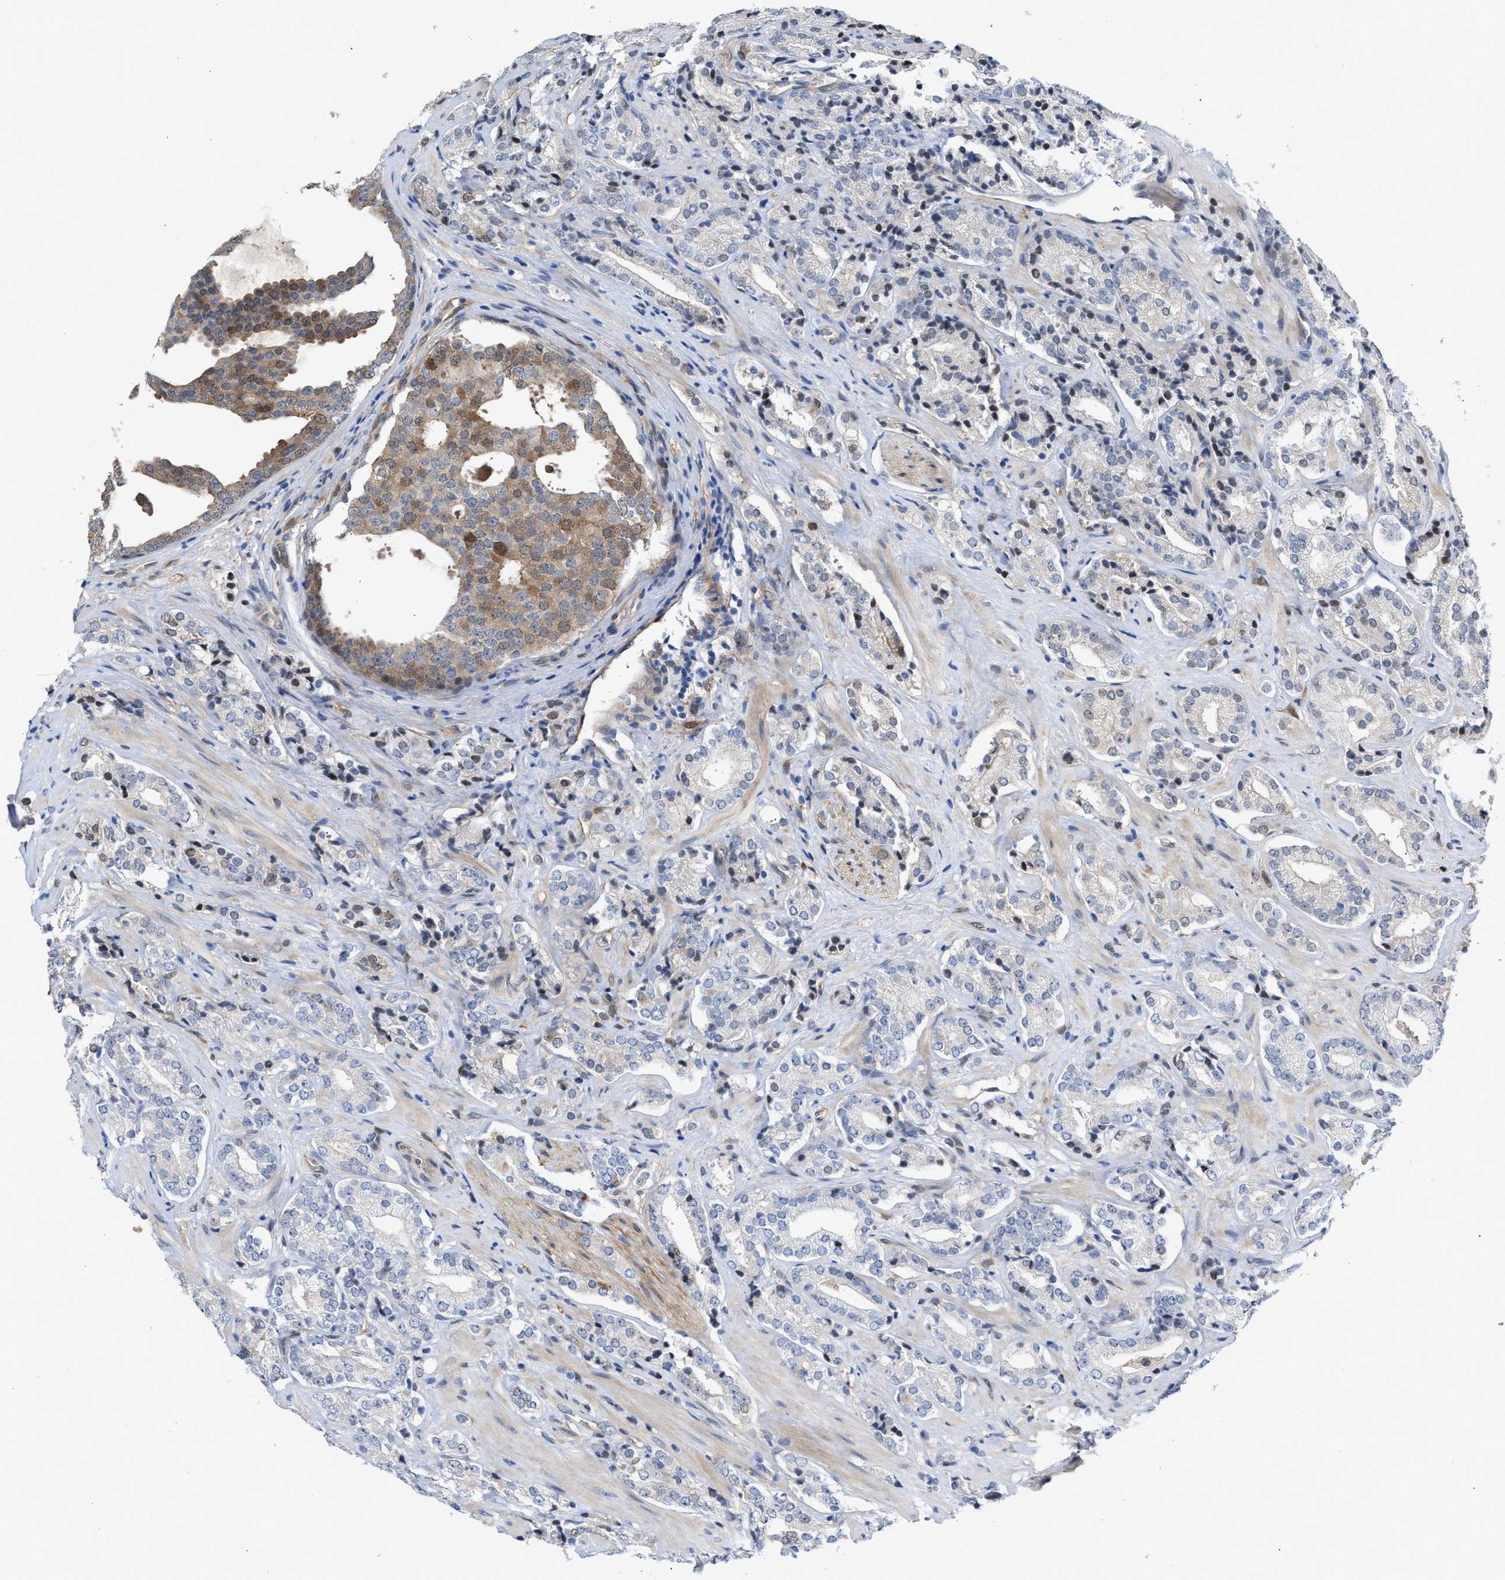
{"staining": {"intensity": "negative", "quantity": "none", "location": "none"}, "tissue": "prostate cancer", "cell_type": "Tumor cells", "image_type": "cancer", "snomed": [{"axis": "morphology", "description": "Adenocarcinoma, High grade"}, {"axis": "topography", "description": "Prostate"}], "caption": "DAB (3,3'-diaminobenzidine) immunohistochemical staining of prostate adenocarcinoma (high-grade) reveals no significant positivity in tumor cells. (DAB (3,3'-diaminobenzidine) IHC with hematoxylin counter stain).", "gene": "TP53I3", "patient": {"sex": "male", "age": 71}}